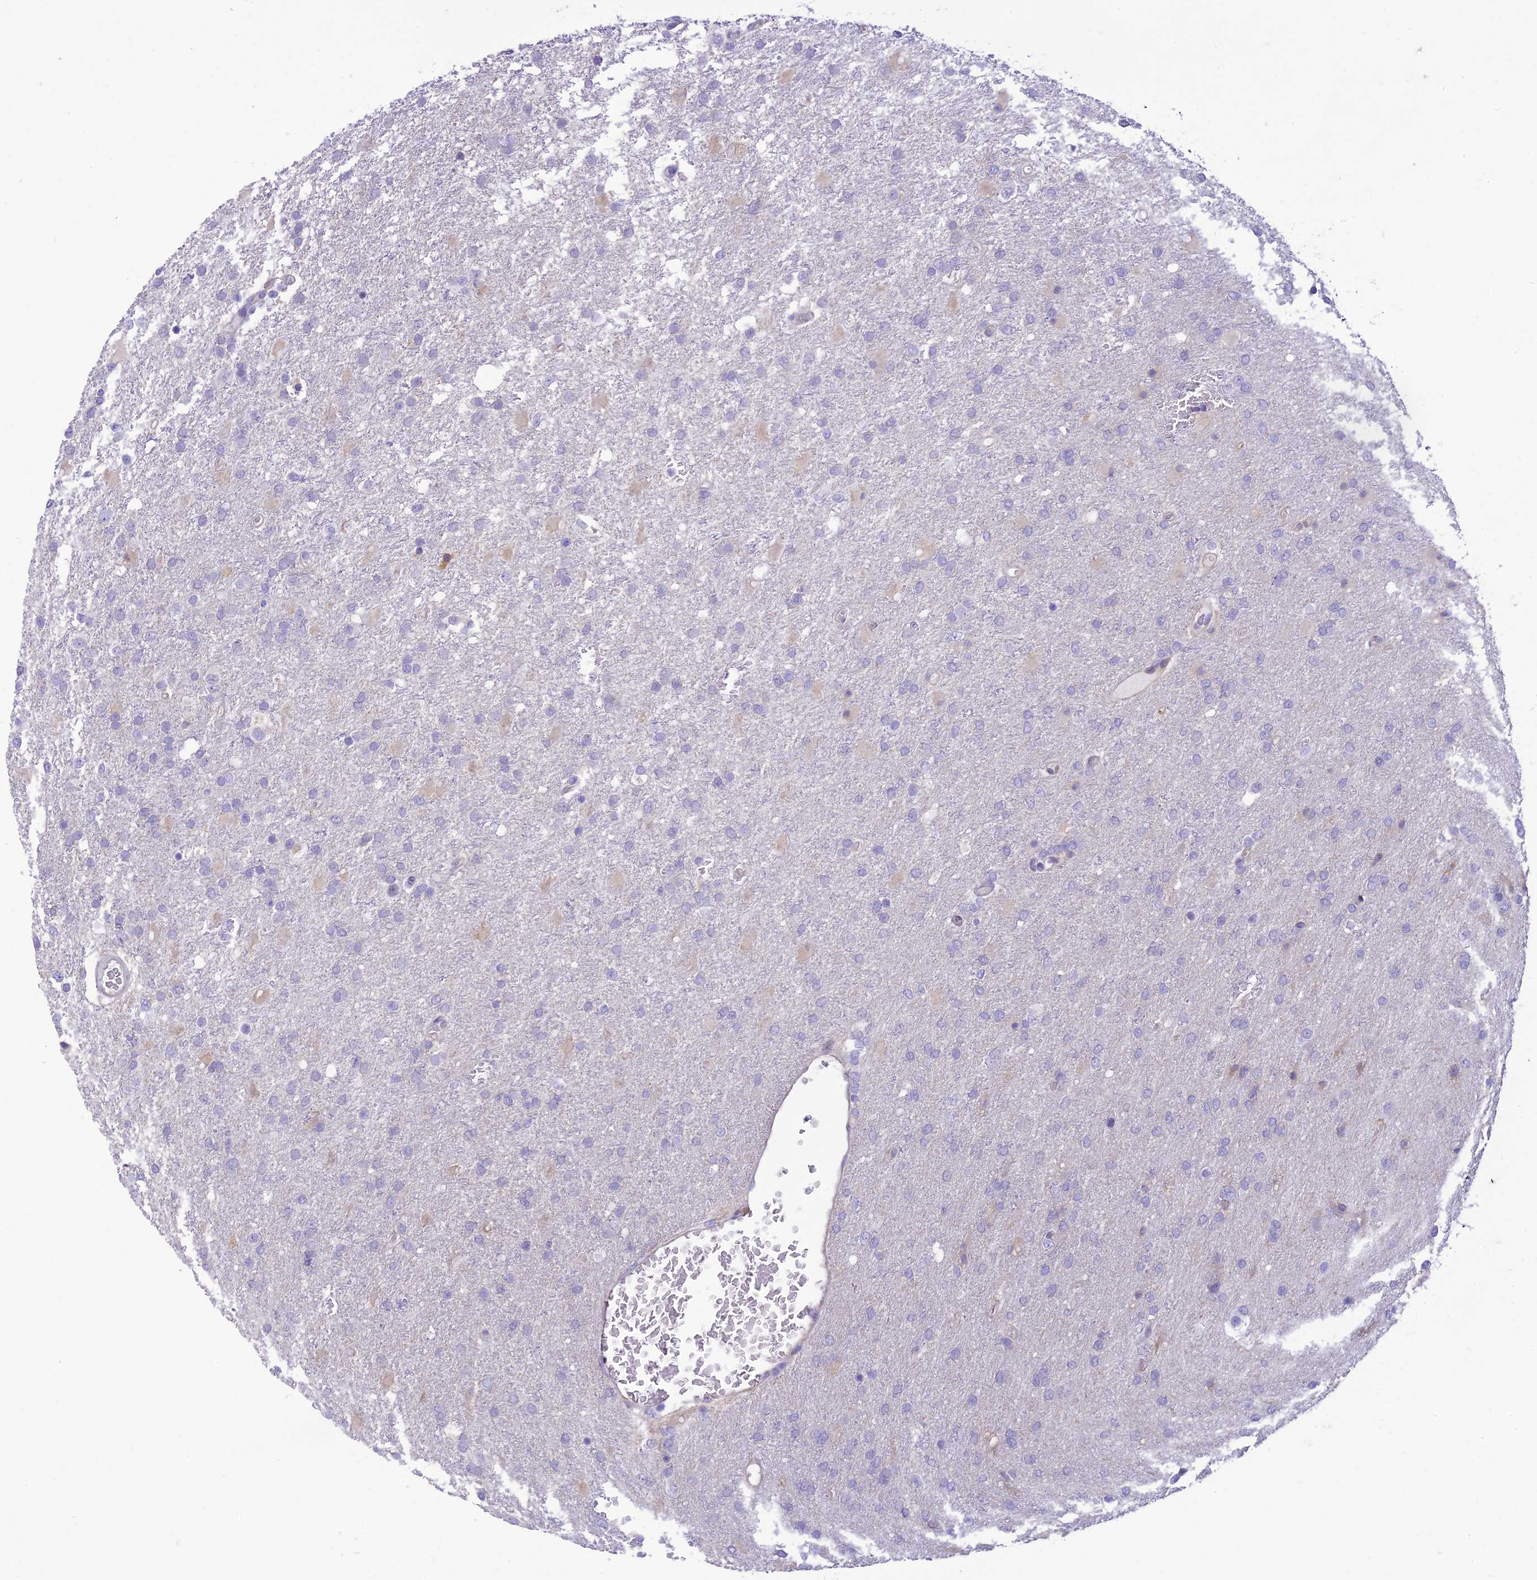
{"staining": {"intensity": "negative", "quantity": "none", "location": "none"}, "tissue": "glioma", "cell_type": "Tumor cells", "image_type": "cancer", "snomed": [{"axis": "morphology", "description": "Glioma, malignant, High grade"}, {"axis": "topography", "description": "Brain"}], "caption": "DAB (3,3'-diaminobenzidine) immunohistochemical staining of human malignant high-grade glioma demonstrates no significant staining in tumor cells. (DAB immunohistochemistry, high magnification).", "gene": "DHDH", "patient": {"sex": "female", "age": 74}}